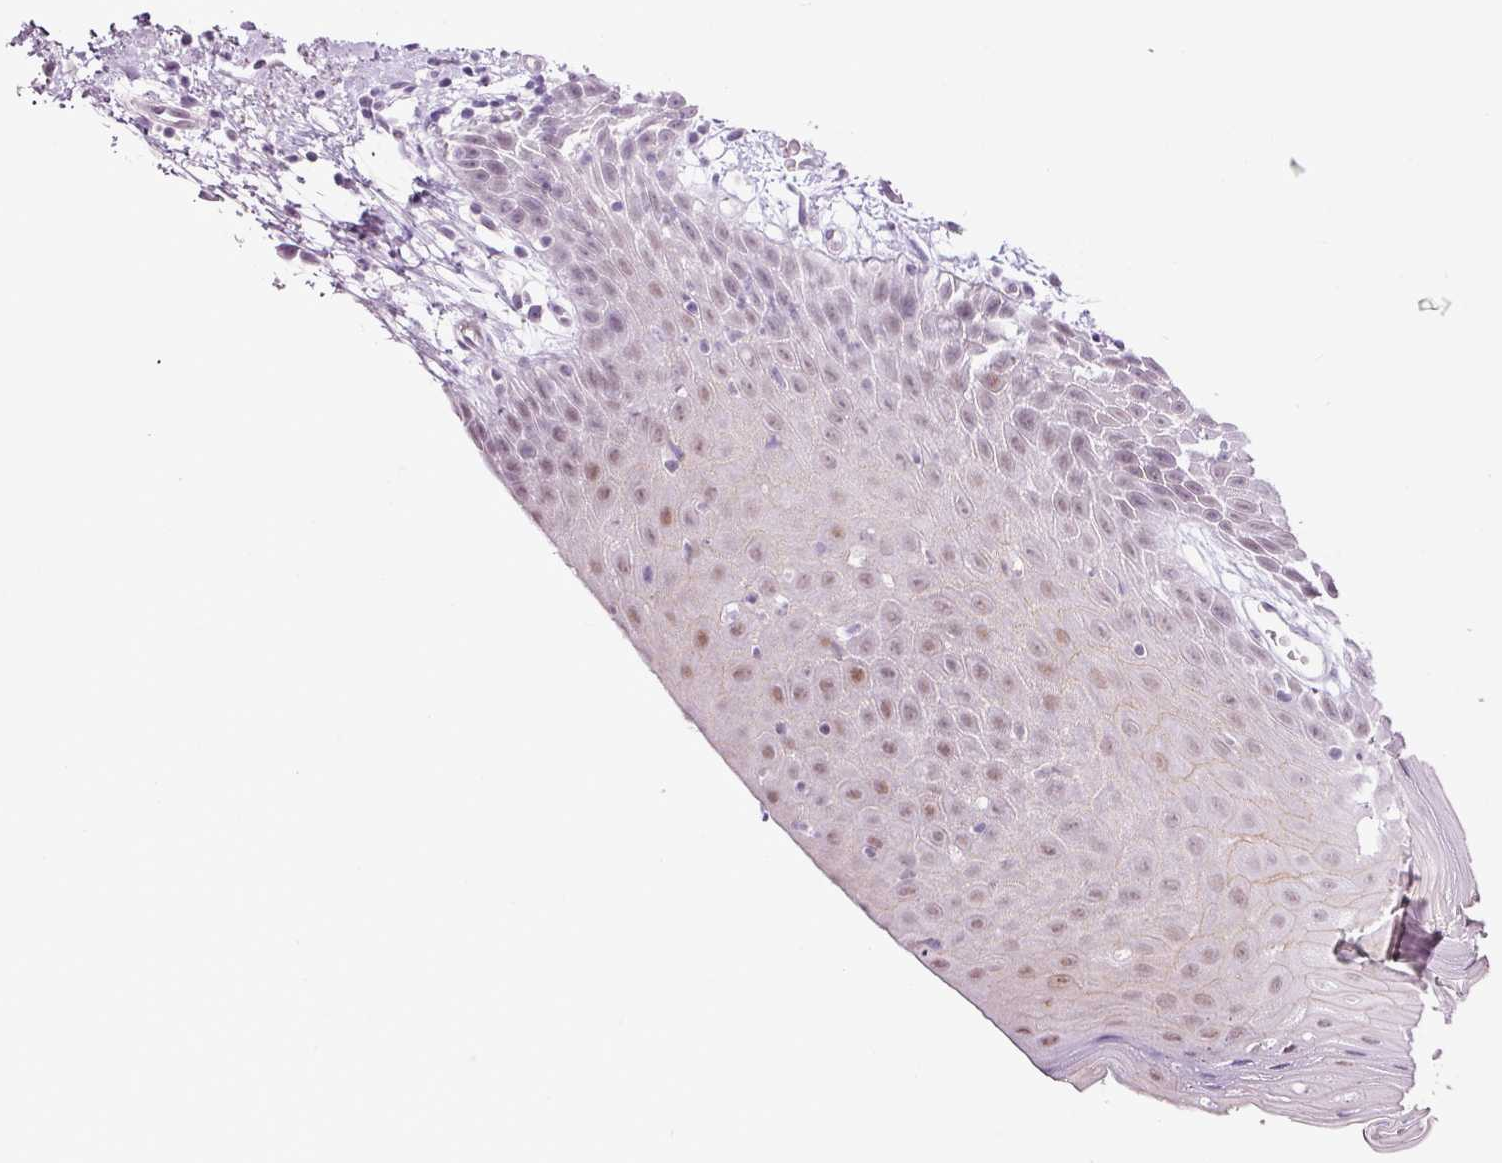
{"staining": {"intensity": "moderate", "quantity": "<25%", "location": "nuclear"}, "tissue": "oral mucosa", "cell_type": "Squamous epithelial cells", "image_type": "normal", "snomed": [{"axis": "morphology", "description": "Normal tissue, NOS"}, {"axis": "topography", "description": "Oral tissue"}, {"axis": "topography", "description": "Tounge, NOS"}], "caption": "IHC photomicrograph of unremarkable oral mucosa: oral mucosa stained using immunohistochemistry (IHC) exhibits low levels of moderate protein expression localized specifically in the nuclear of squamous epithelial cells, appearing as a nuclear brown color.", "gene": "ANKRD20A1", "patient": {"sex": "female", "age": 59}}